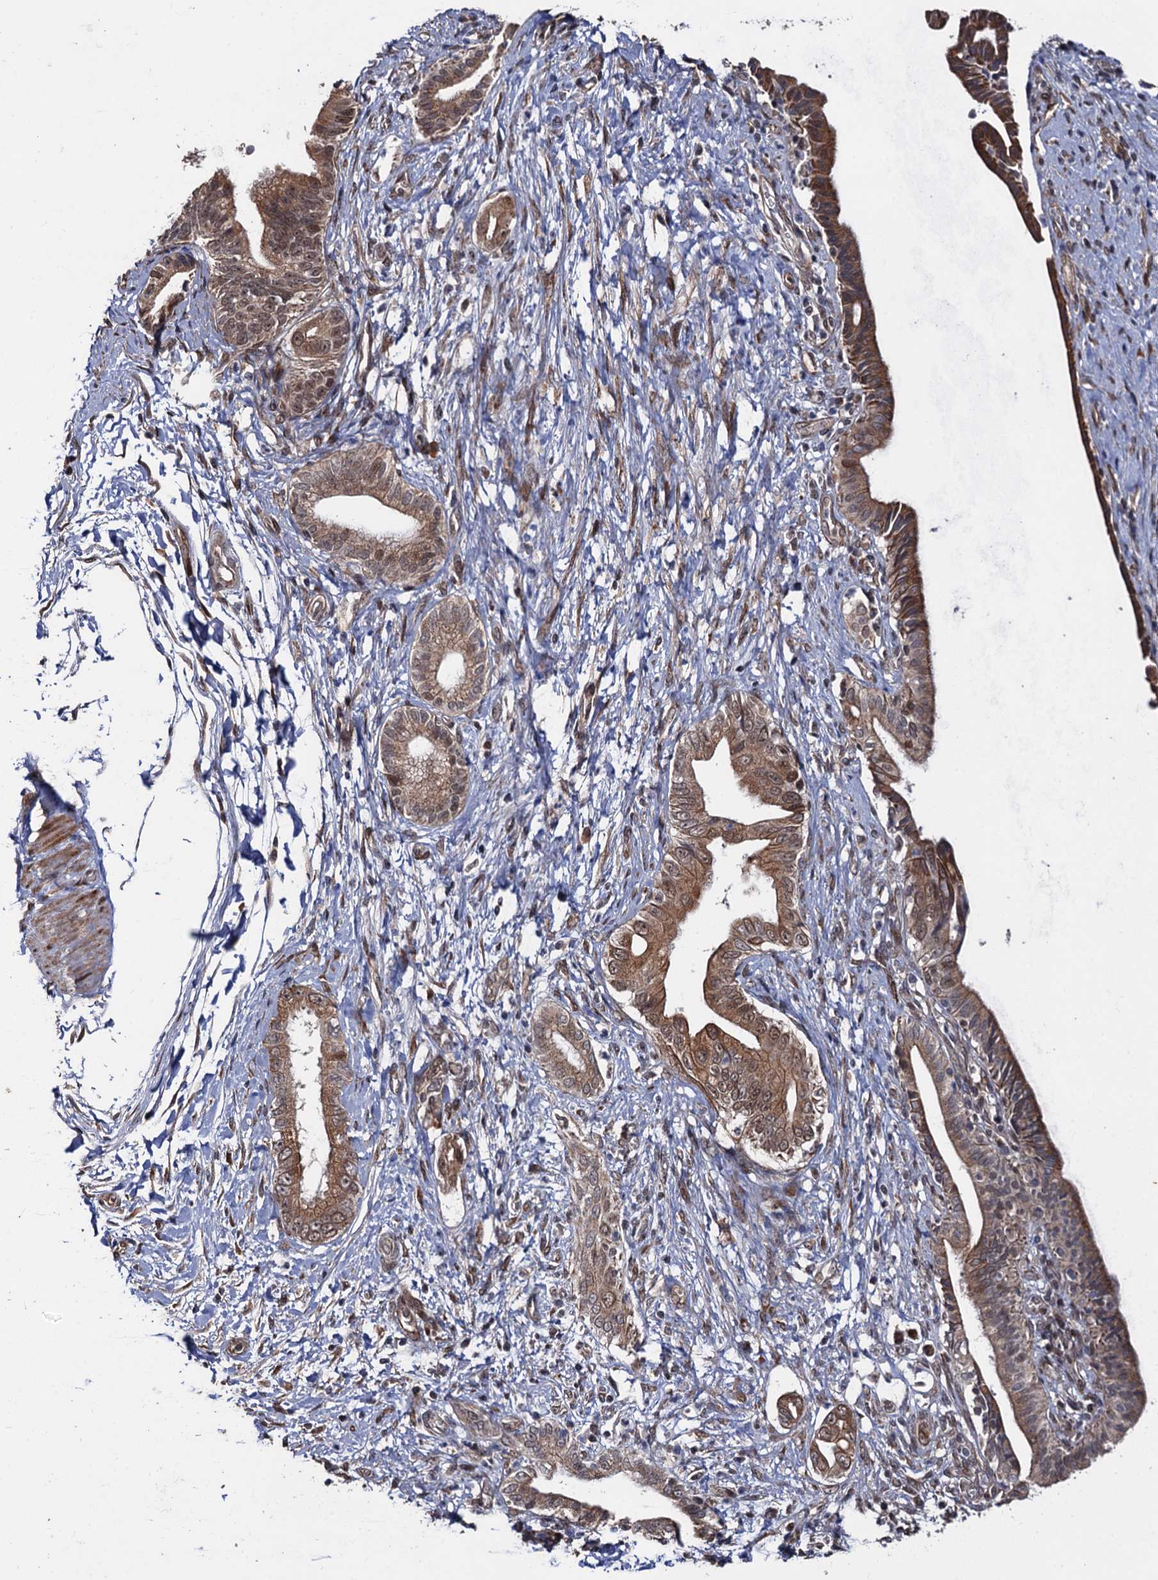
{"staining": {"intensity": "moderate", "quantity": ">75%", "location": "cytoplasmic/membranous,nuclear"}, "tissue": "pancreatic cancer", "cell_type": "Tumor cells", "image_type": "cancer", "snomed": [{"axis": "morphology", "description": "Adenocarcinoma, NOS"}, {"axis": "topography", "description": "Pancreas"}], "caption": "Tumor cells reveal moderate cytoplasmic/membranous and nuclear positivity in about >75% of cells in adenocarcinoma (pancreatic). The protein is shown in brown color, while the nuclei are stained blue.", "gene": "LRRC63", "patient": {"sex": "female", "age": 55}}